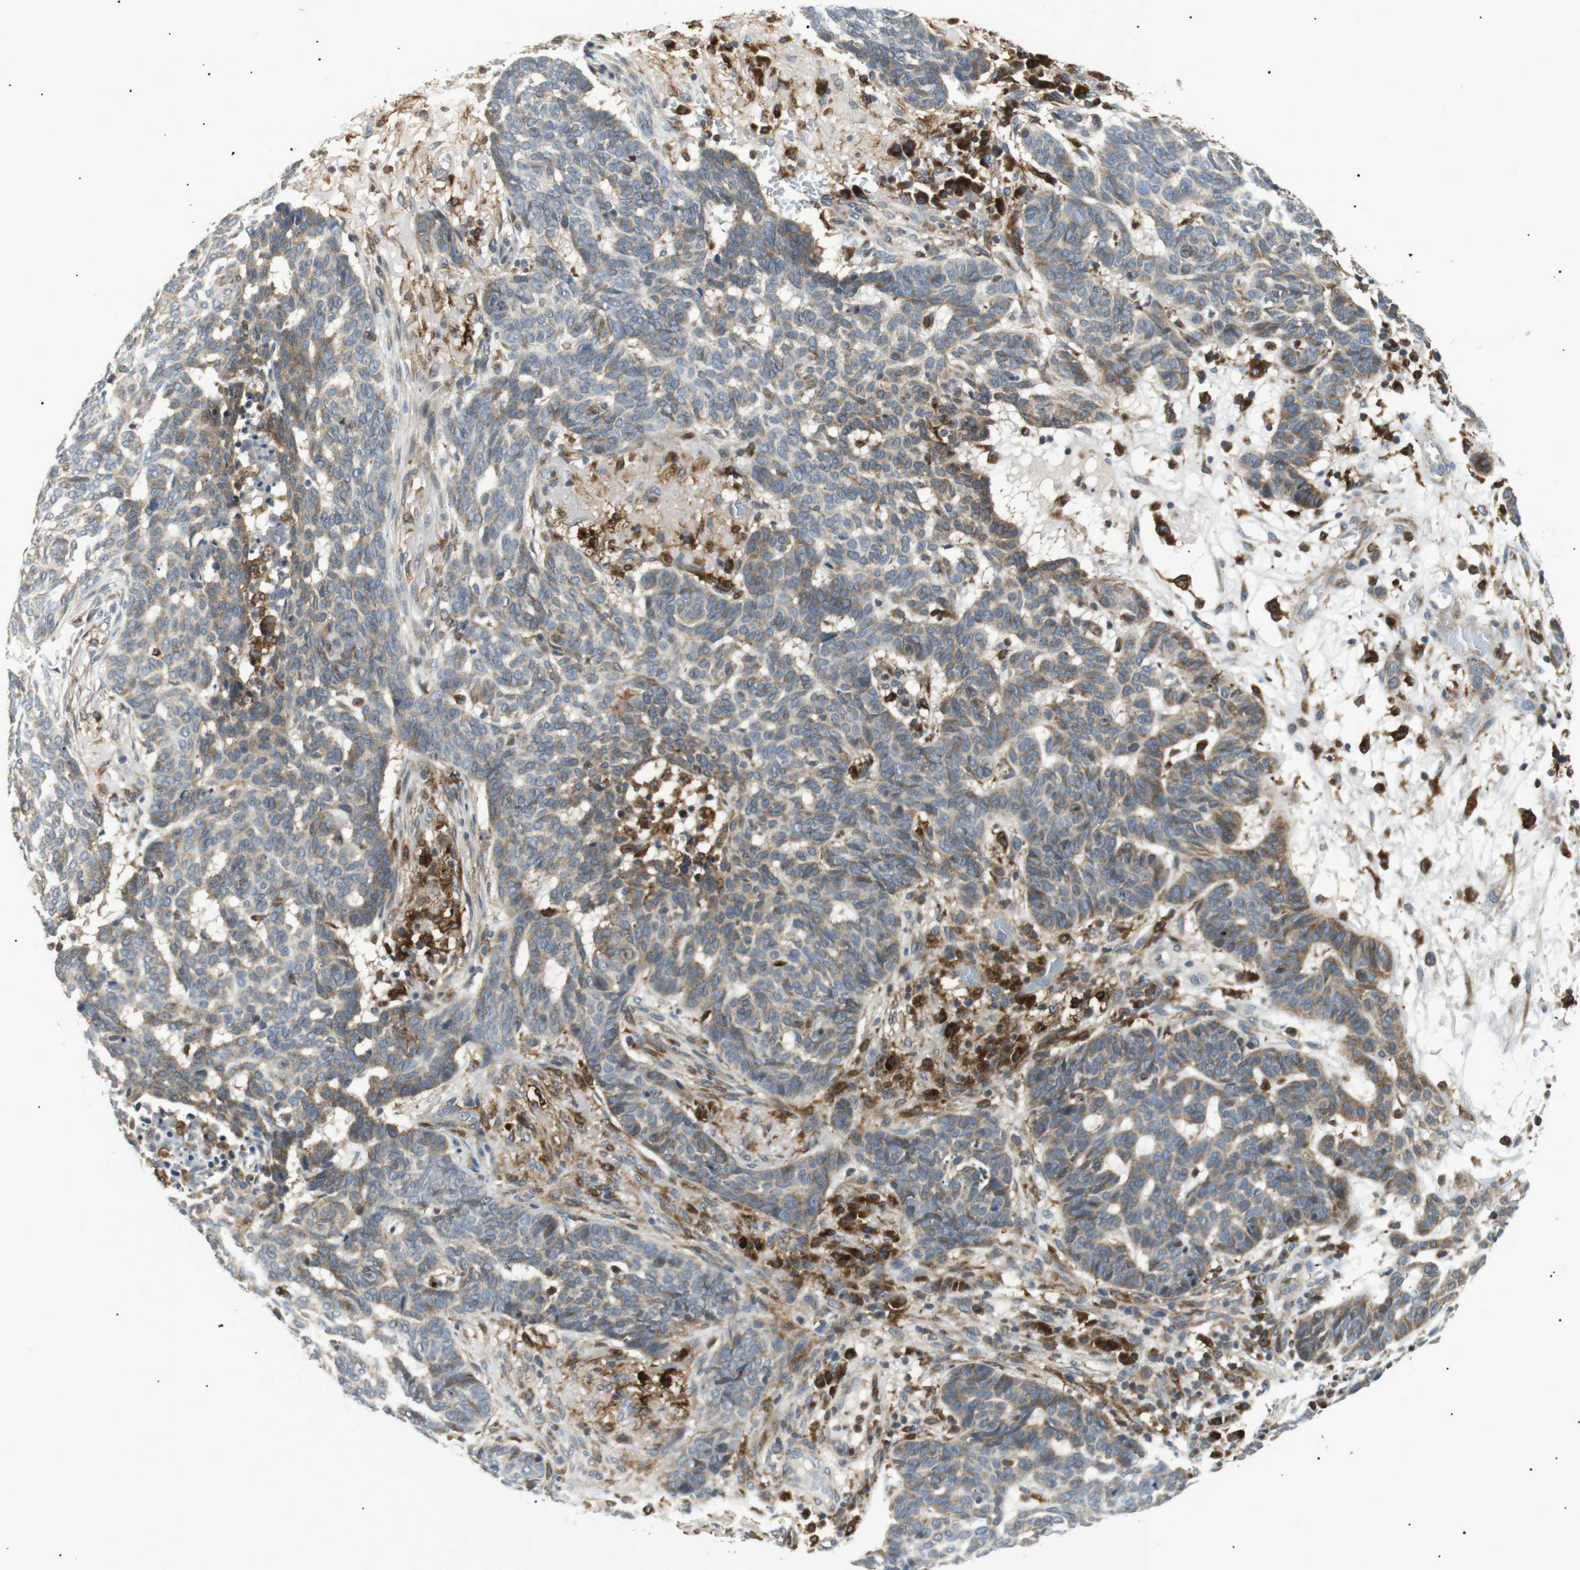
{"staining": {"intensity": "weak", "quantity": "25%-75%", "location": "cytoplasmic/membranous"}, "tissue": "skin cancer", "cell_type": "Tumor cells", "image_type": "cancer", "snomed": [{"axis": "morphology", "description": "Basal cell carcinoma"}, {"axis": "topography", "description": "Skin"}], "caption": "IHC (DAB (3,3'-diaminobenzidine)) staining of skin cancer displays weak cytoplasmic/membranous protein staining in approximately 25%-75% of tumor cells. (Brightfield microscopy of DAB IHC at high magnification).", "gene": "RAB9A", "patient": {"sex": "male", "age": 85}}